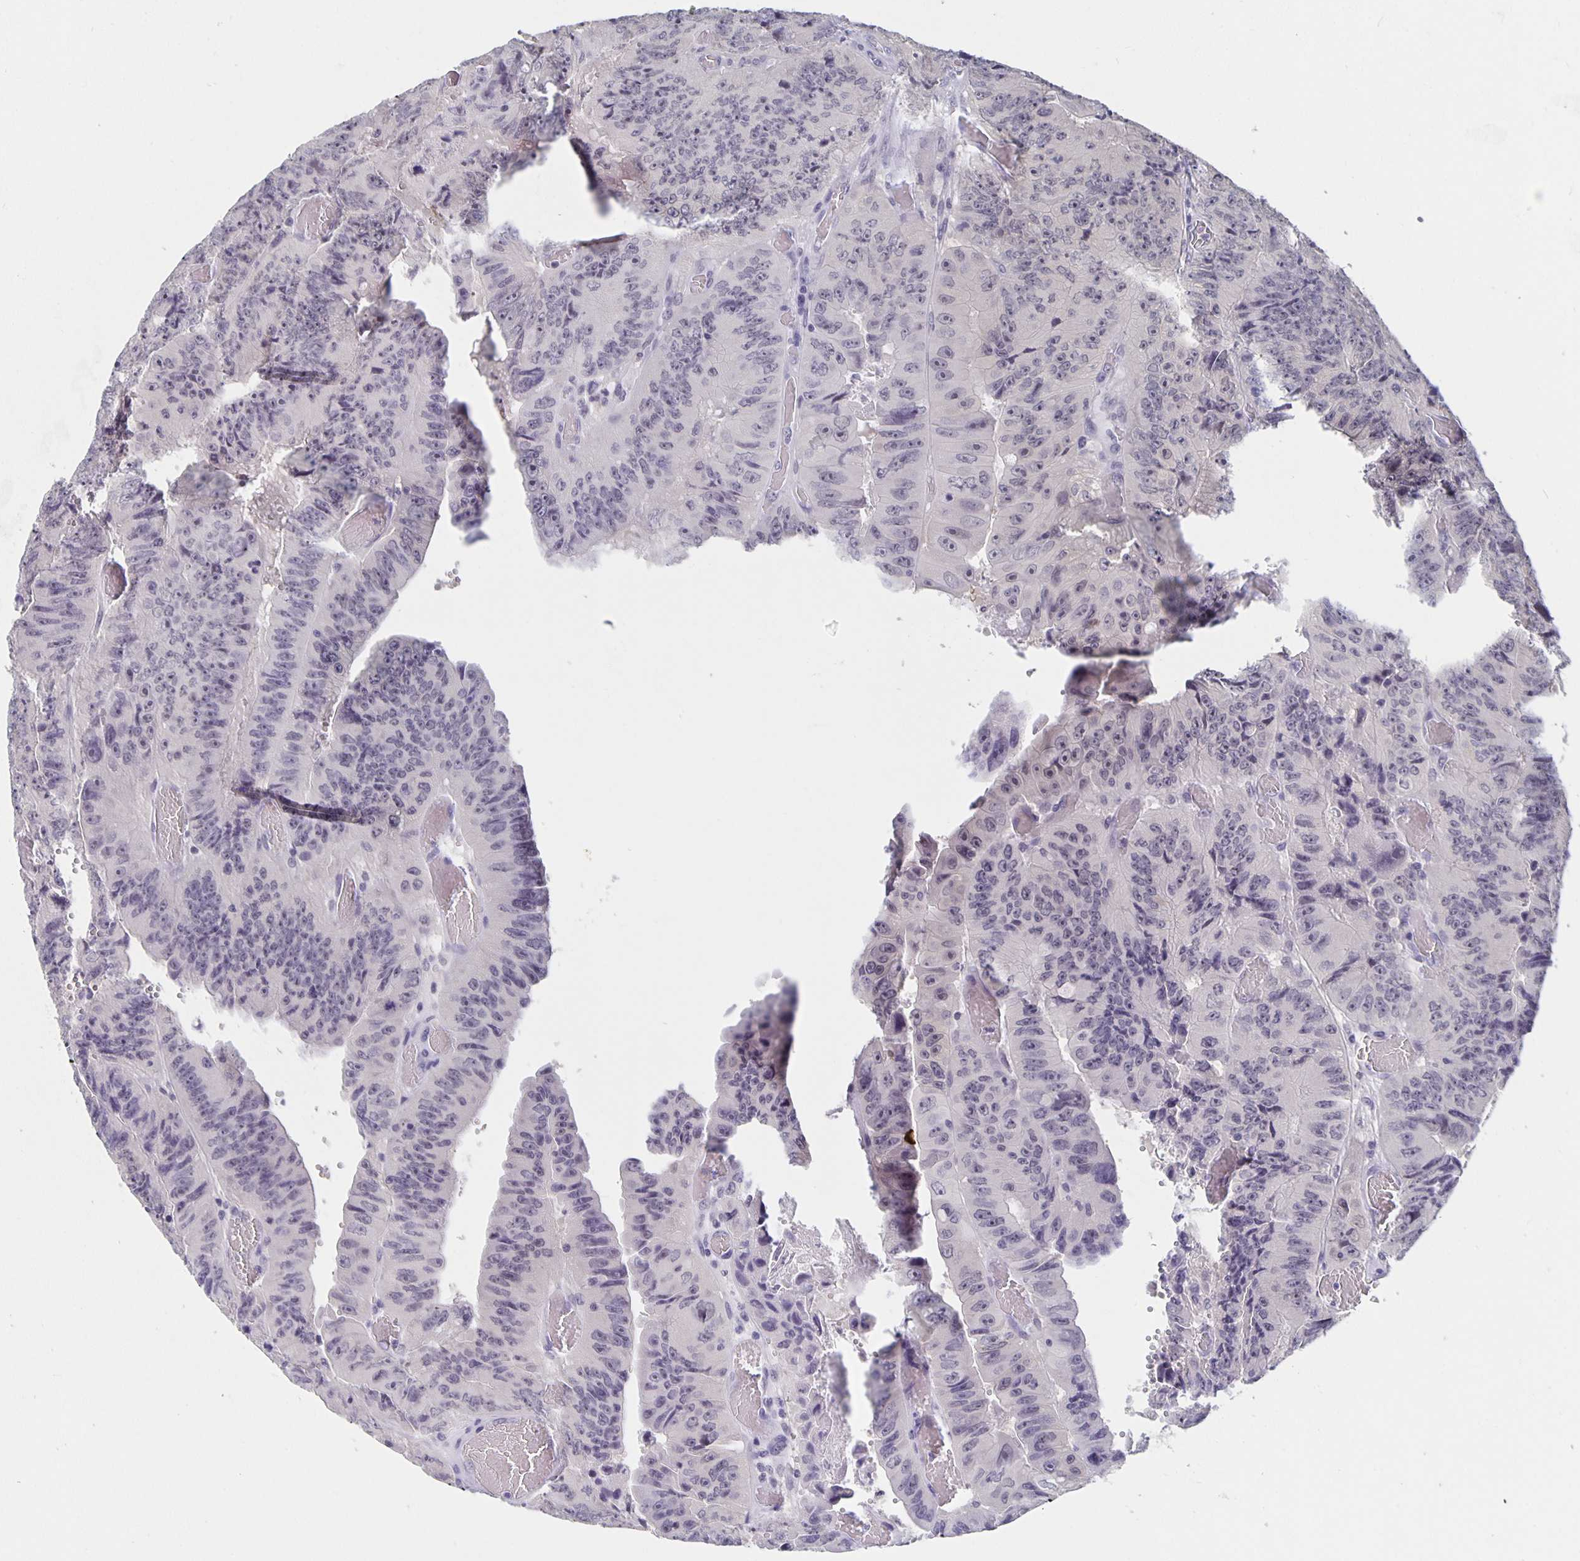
{"staining": {"intensity": "weak", "quantity": "<25%", "location": "nuclear"}, "tissue": "colorectal cancer", "cell_type": "Tumor cells", "image_type": "cancer", "snomed": [{"axis": "morphology", "description": "Adenocarcinoma, NOS"}, {"axis": "topography", "description": "Colon"}], "caption": "Colorectal adenocarcinoma was stained to show a protein in brown. There is no significant expression in tumor cells.", "gene": "ZNF691", "patient": {"sex": "female", "age": 84}}